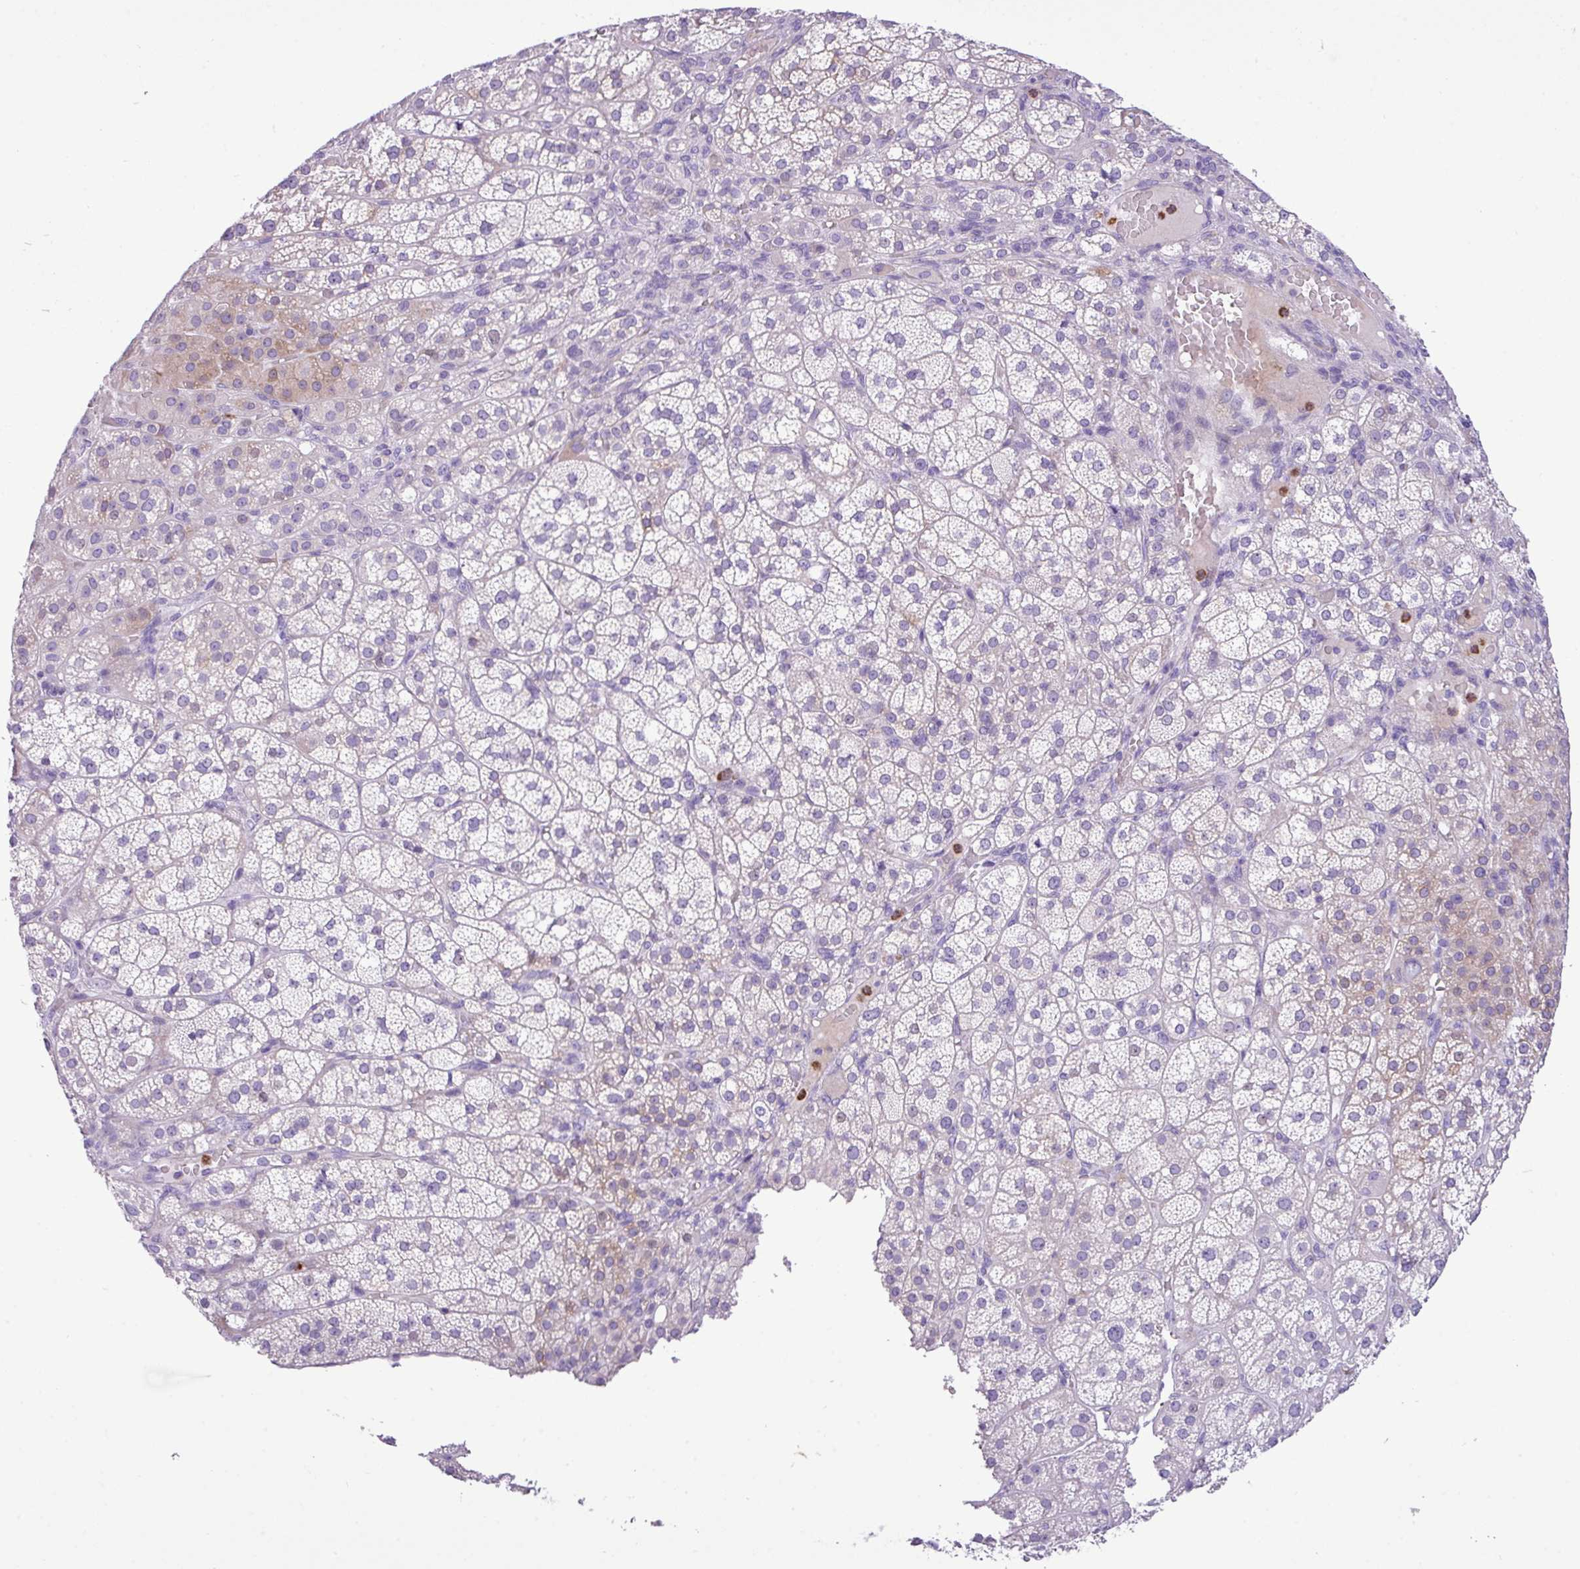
{"staining": {"intensity": "weak", "quantity": "<25%", "location": "cytoplasmic/membranous"}, "tissue": "adrenal gland", "cell_type": "Glandular cells", "image_type": "normal", "snomed": [{"axis": "morphology", "description": "Normal tissue, NOS"}, {"axis": "topography", "description": "Adrenal gland"}], "caption": "Immunohistochemistry image of benign adrenal gland: adrenal gland stained with DAB (3,3'-diaminobenzidine) displays no significant protein positivity in glandular cells. (DAB immunohistochemistry (IHC), high magnification).", "gene": "ZSCAN5A", "patient": {"sex": "female", "age": 60}}